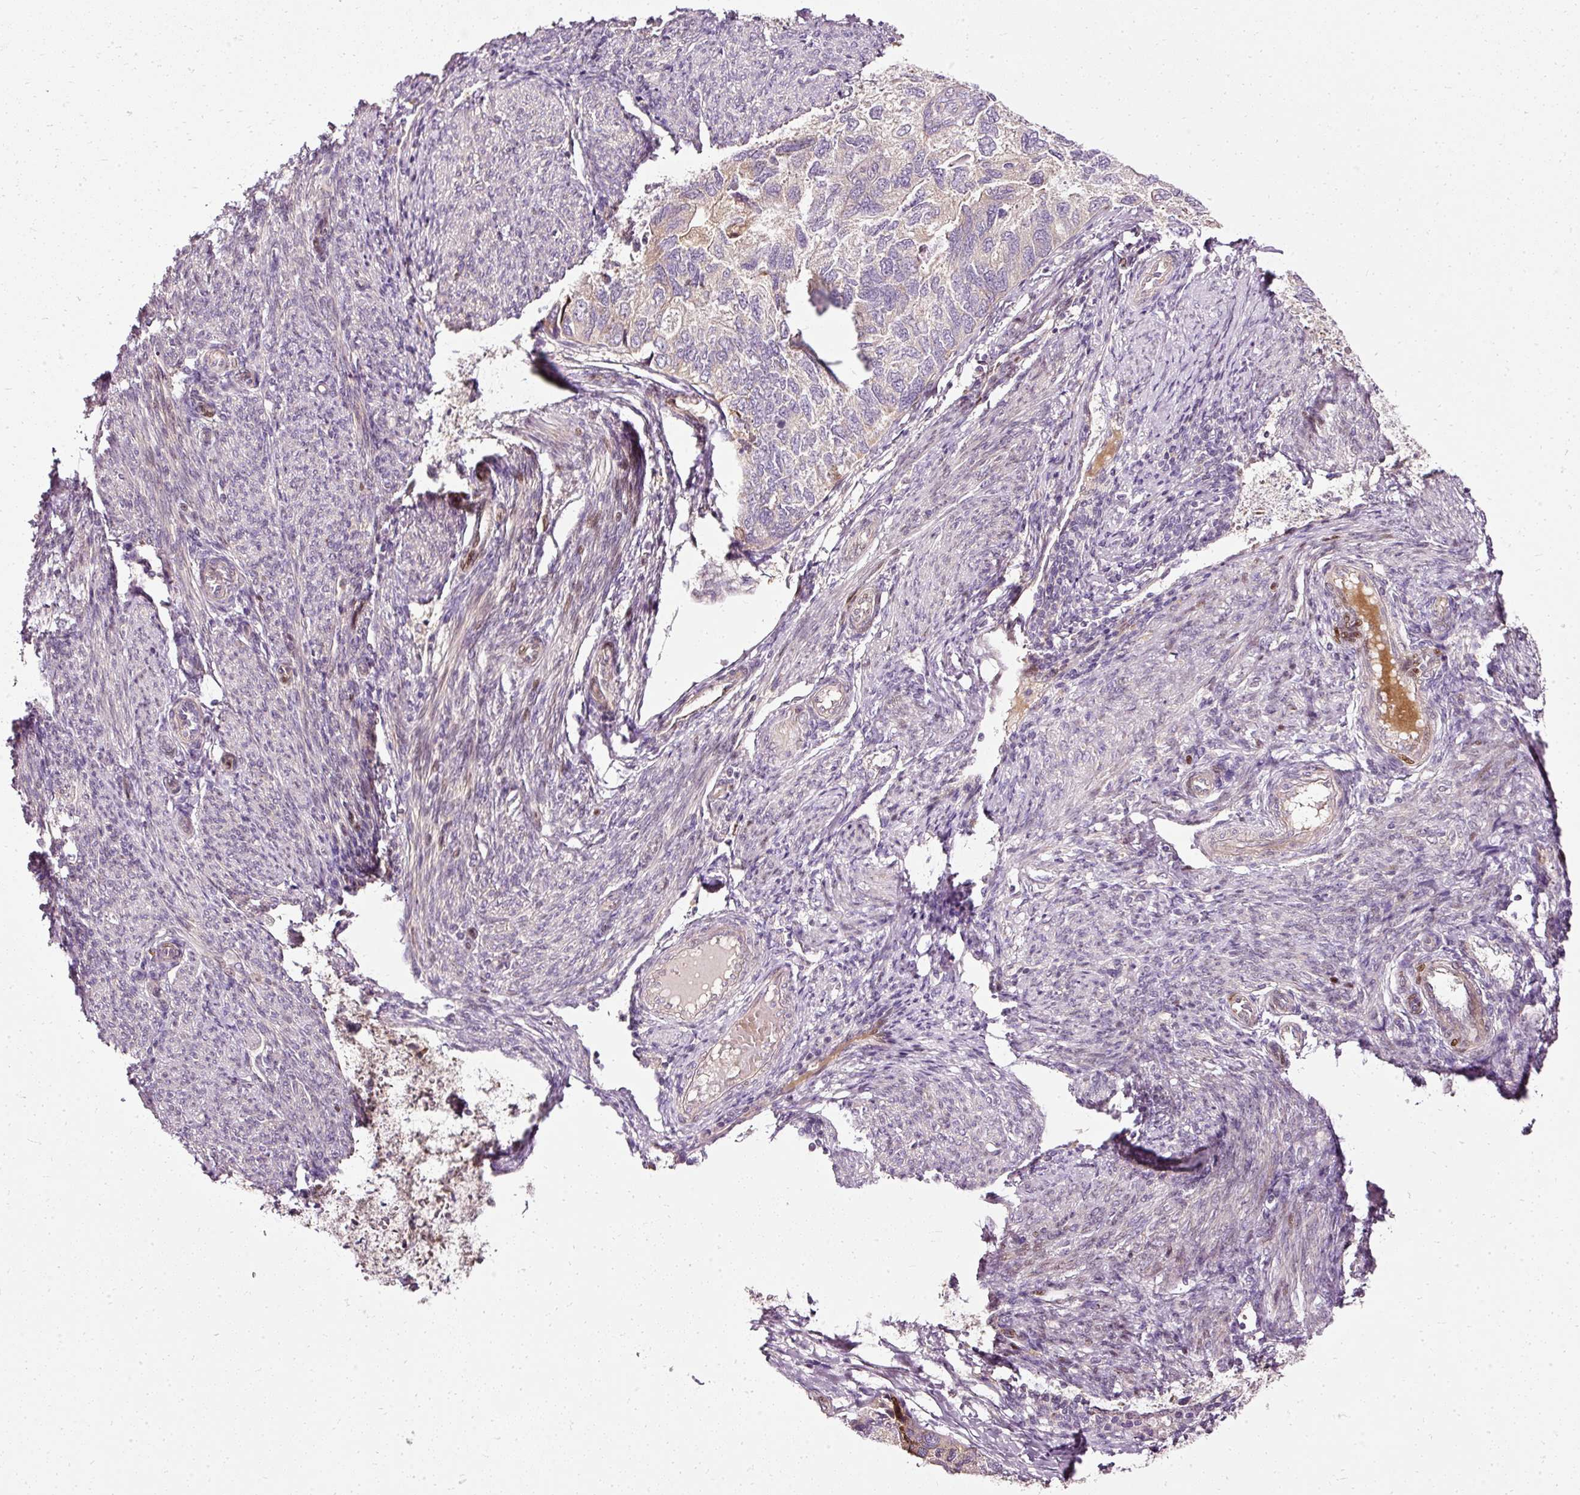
{"staining": {"intensity": "negative", "quantity": "none", "location": "none"}, "tissue": "endometrial cancer", "cell_type": "Tumor cells", "image_type": "cancer", "snomed": [{"axis": "morphology", "description": "Carcinoma, NOS"}, {"axis": "topography", "description": "Uterus"}], "caption": "DAB (3,3'-diaminobenzidine) immunohistochemical staining of endometrial cancer (carcinoma) shows no significant positivity in tumor cells. Nuclei are stained in blue.", "gene": "NAPA", "patient": {"sex": "female", "age": 76}}